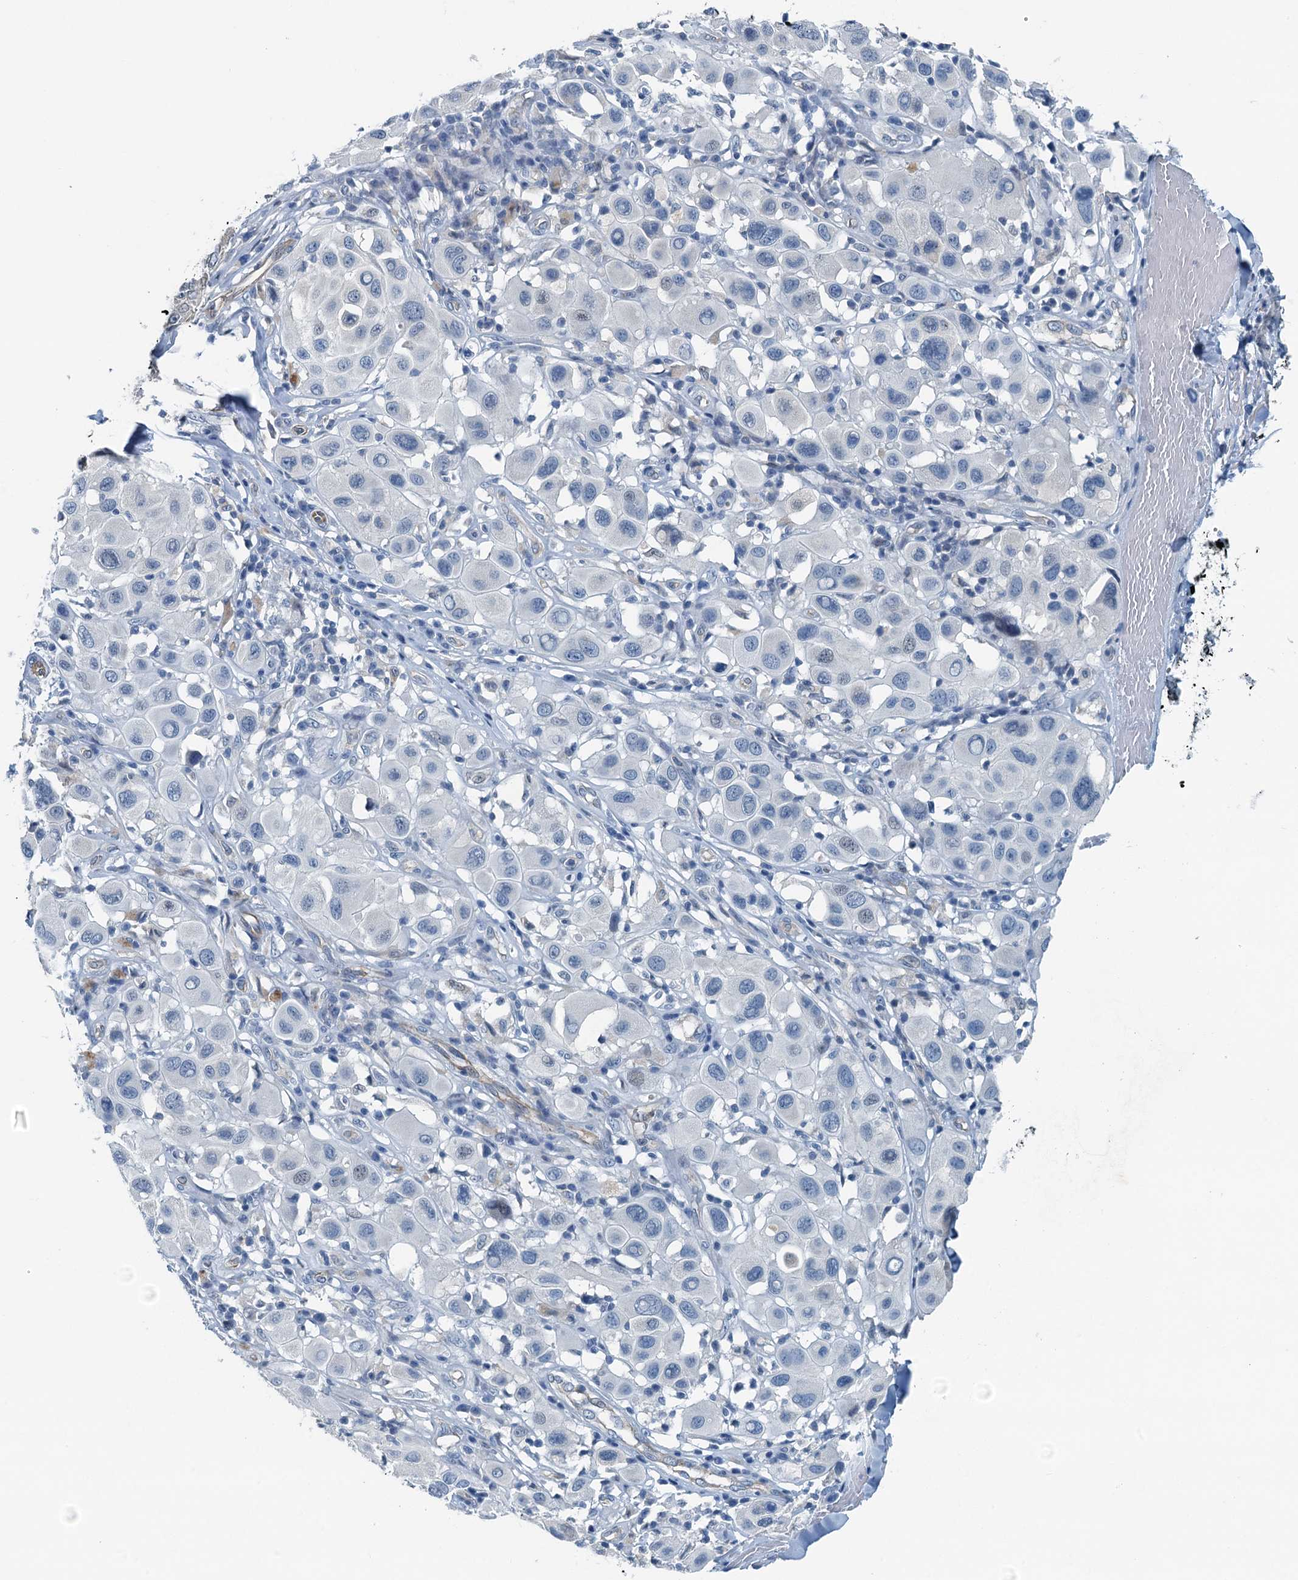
{"staining": {"intensity": "negative", "quantity": "none", "location": "none"}, "tissue": "melanoma", "cell_type": "Tumor cells", "image_type": "cancer", "snomed": [{"axis": "morphology", "description": "Malignant melanoma, Metastatic site"}, {"axis": "topography", "description": "Skin"}], "caption": "Immunohistochemistry micrograph of neoplastic tissue: human malignant melanoma (metastatic site) stained with DAB (3,3'-diaminobenzidine) reveals no significant protein positivity in tumor cells.", "gene": "GFOD2", "patient": {"sex": "male", "age": 41}}